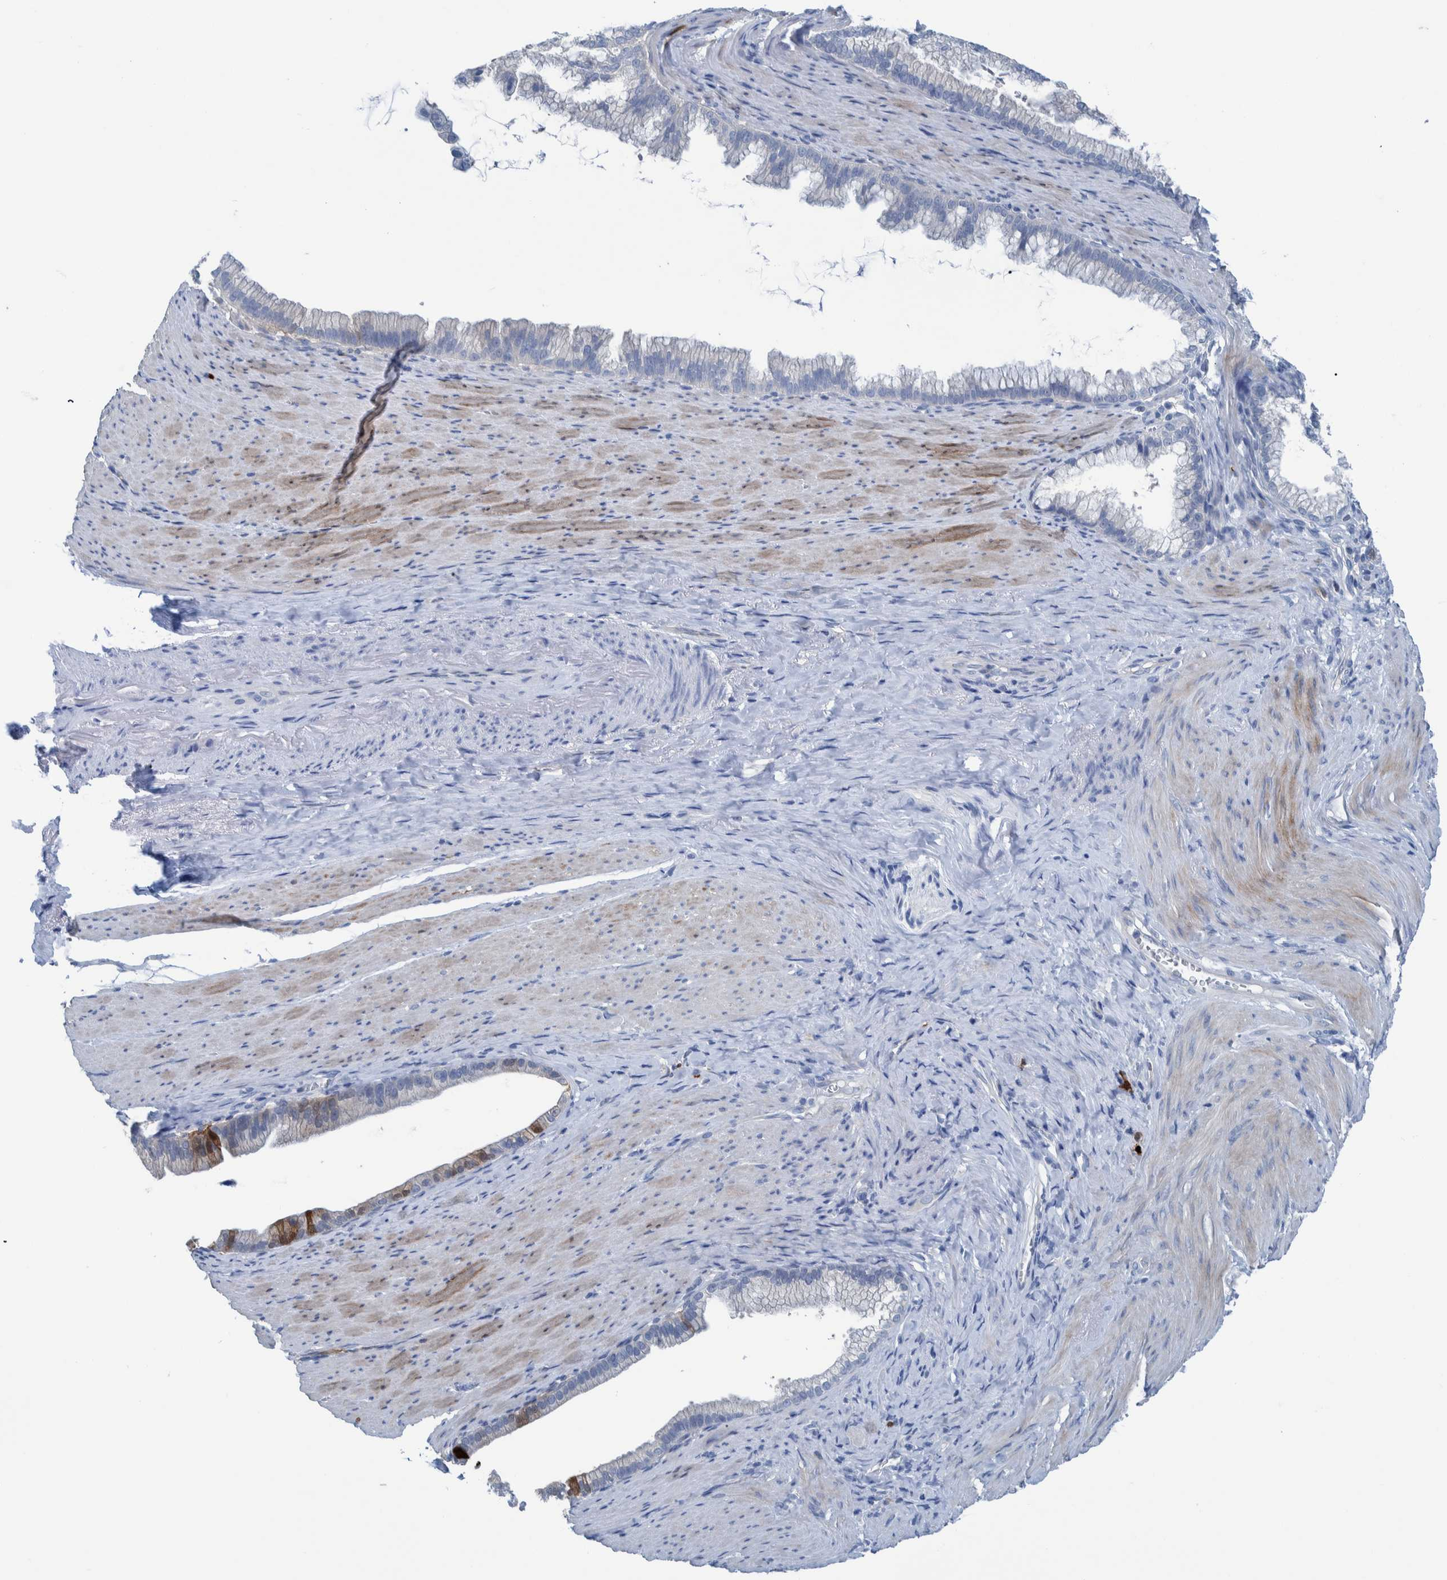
{"staining": {"intensity": "moderate", "quantity": "<25%", "location": "cytoplasmic/membranous"}, "tissue": "pancreatic cancer", "cell_type": "Tumor cells", "image_type": "cancer", "snomed": [{"axis": "morphology", "description": "Adenocarcinoma, NOS"}, {"axis": "topography", "description": "Pancreas"}], "caption": "A photomicrograph of pancreatic adenocarcinoma stained for a protein shows moderate cytoplasmic/membranous brown staining in tumor cells.", "gene": "IDO1", "patient": {"sex": "male", "age": 69}}